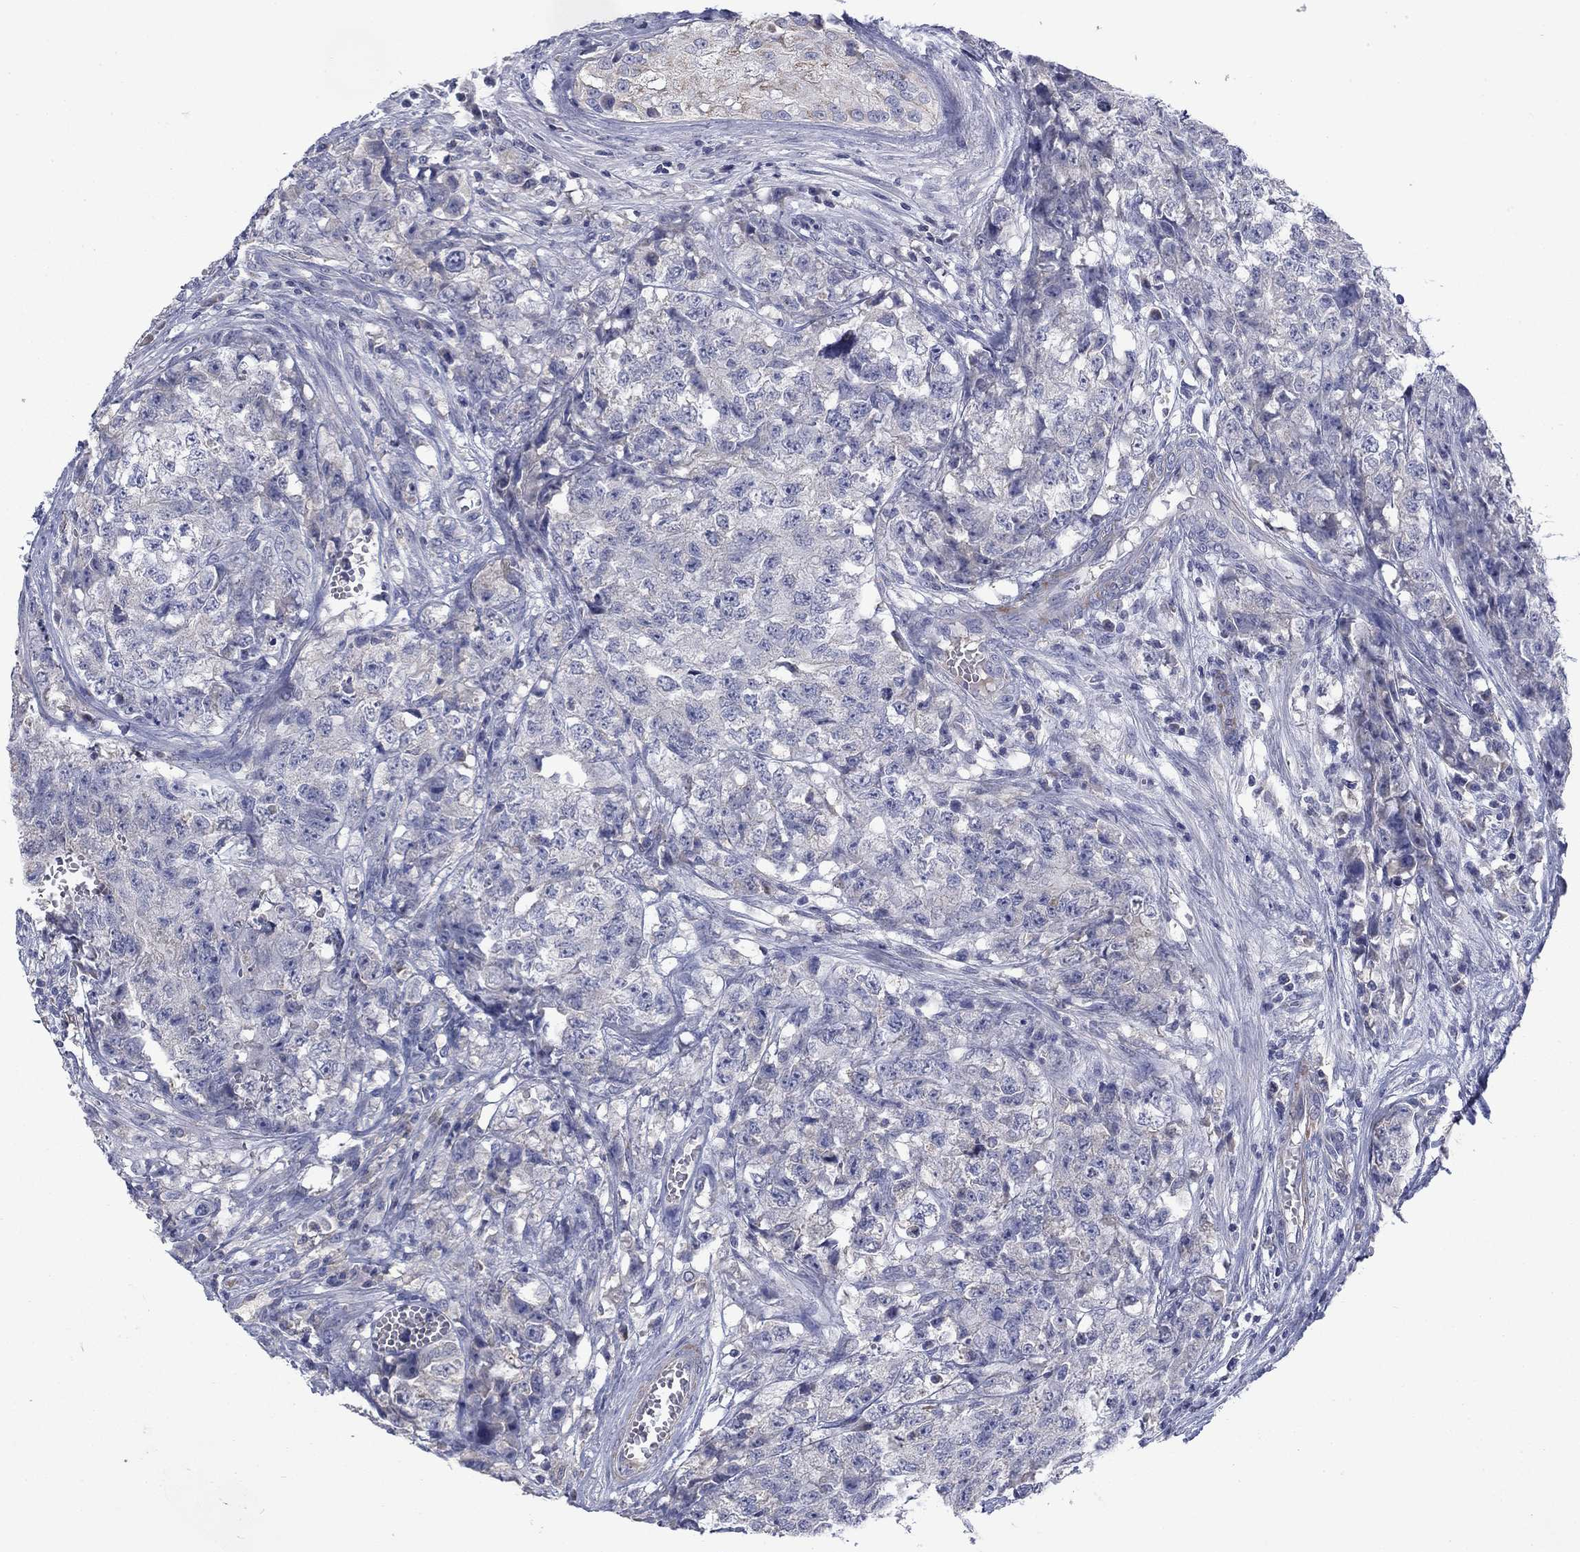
{"staining": {"intensity": "negative", "quantity": "none", "location": "none"}, "tissue": "testis cancer", "cell_type": "Tumor cells", "image_type": "cancer", "snomed": [{"axis": "morphology", "description": "Seminoma, NOS"}, {"axis": "morphology", "description": "Carcinoma, Embryonal, NOS"}, {"axis": "topography", "description": "Testis"}], "caption": "This is a image of immunohistochemistry (IHC) staining of testis cancer (embryonal carcinoma), which shows no positivity in tumor cells.", "gene": "FRK", "patient": {"sex": "male", "age": 22}}